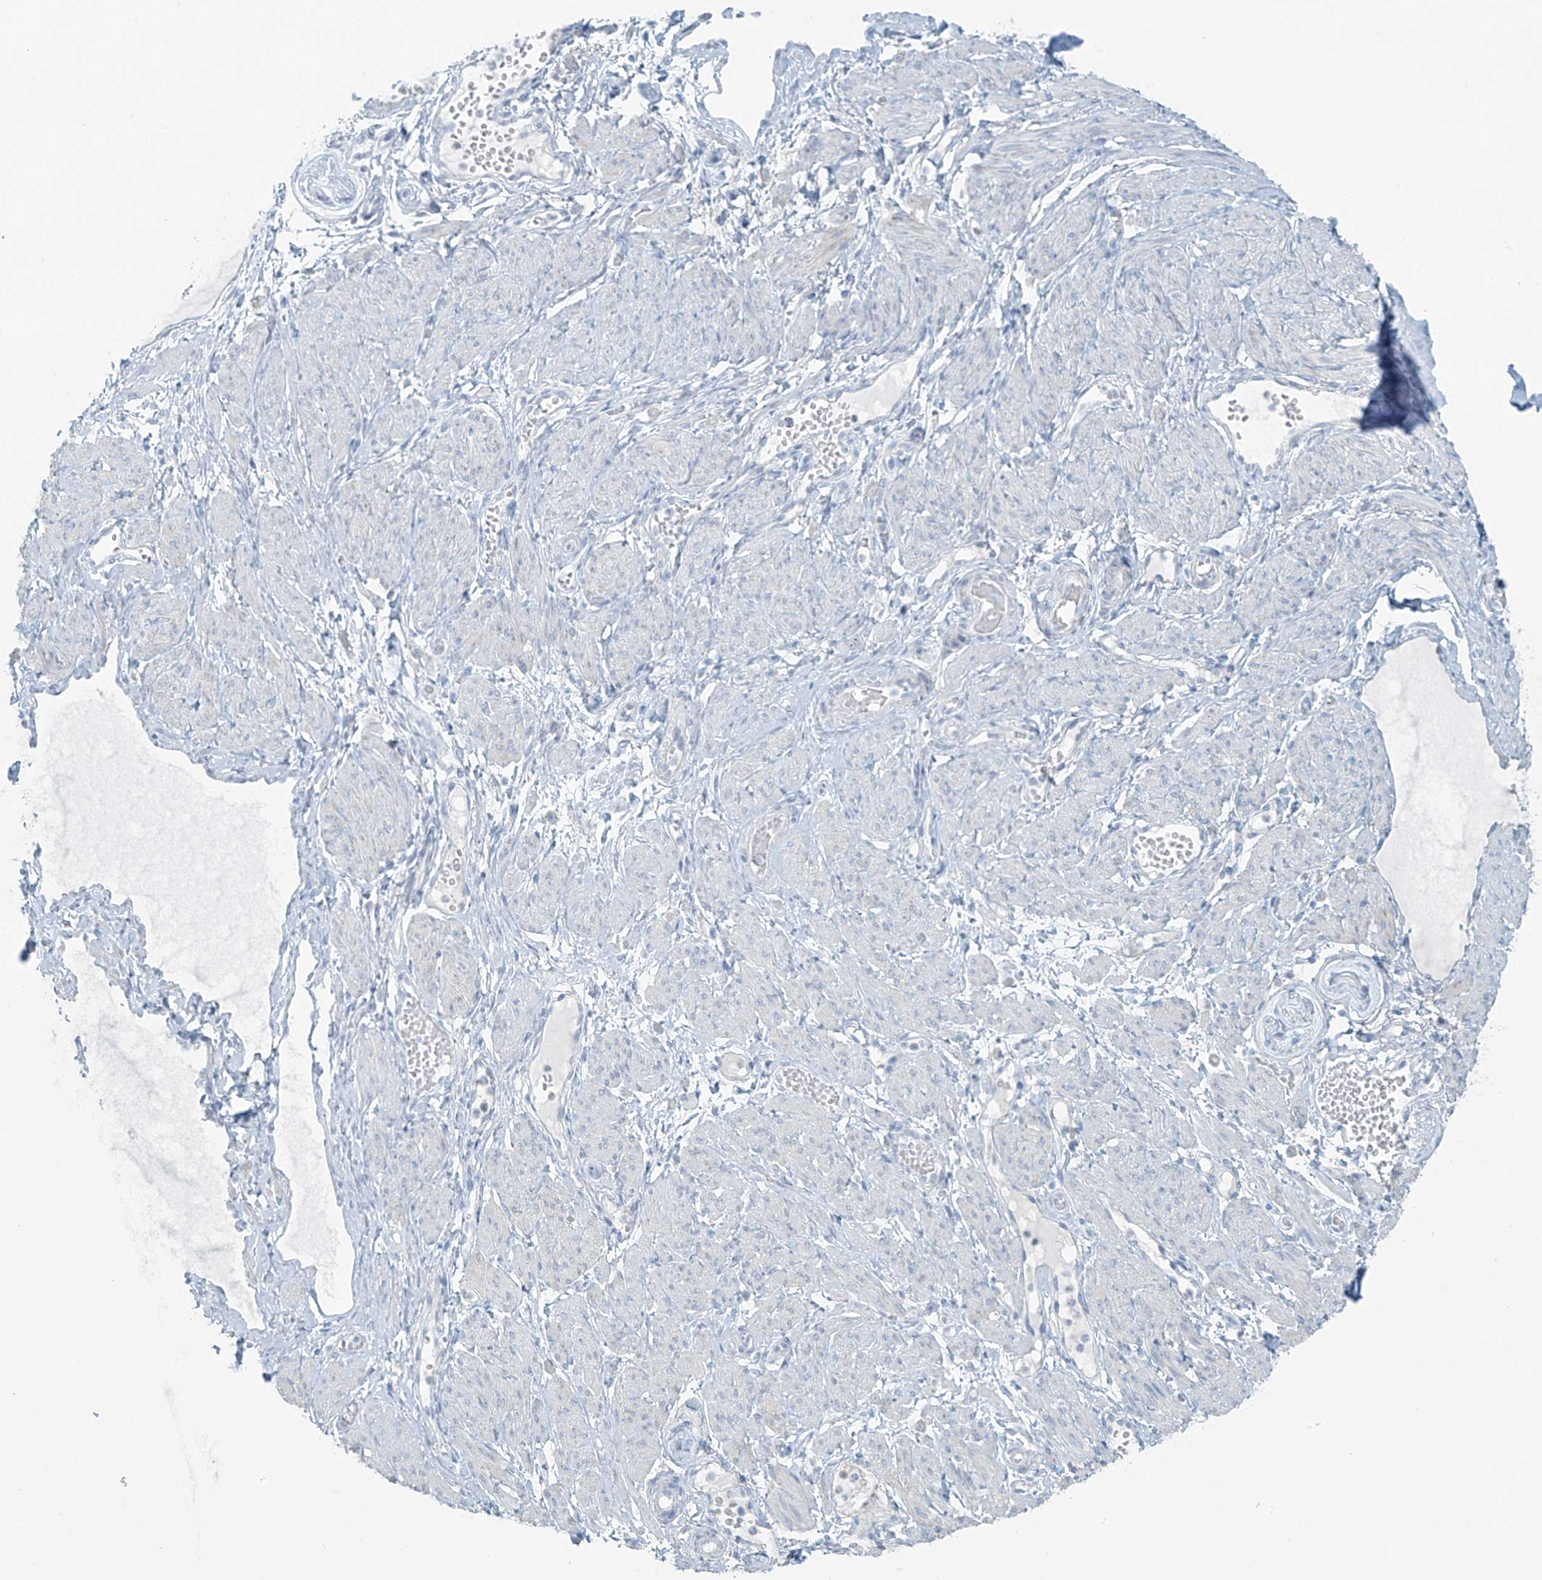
{"staining": {"intensity": "negative", "quantity": "none", "location": "none"}, "tissue": "soft tissue", "cell_type": "Chondrocytes", "image_type": "normal", "snomed": [{"axis": "morphology", "description": "Normal tissue, NOS"}, {"axis": "topography", "description": "Smooth muscle"}, {"axis": "topography", "description": "Peripheral nerve tissue"}], "caption": "DAB (3,3'-diaminobenzidine) immunohistochemical staining of unremarkable human soft tissue displays no significant positivity in chondrocytes.", "gene": "SLC25A43", "patient": {"sex": "female", "age": 39}}